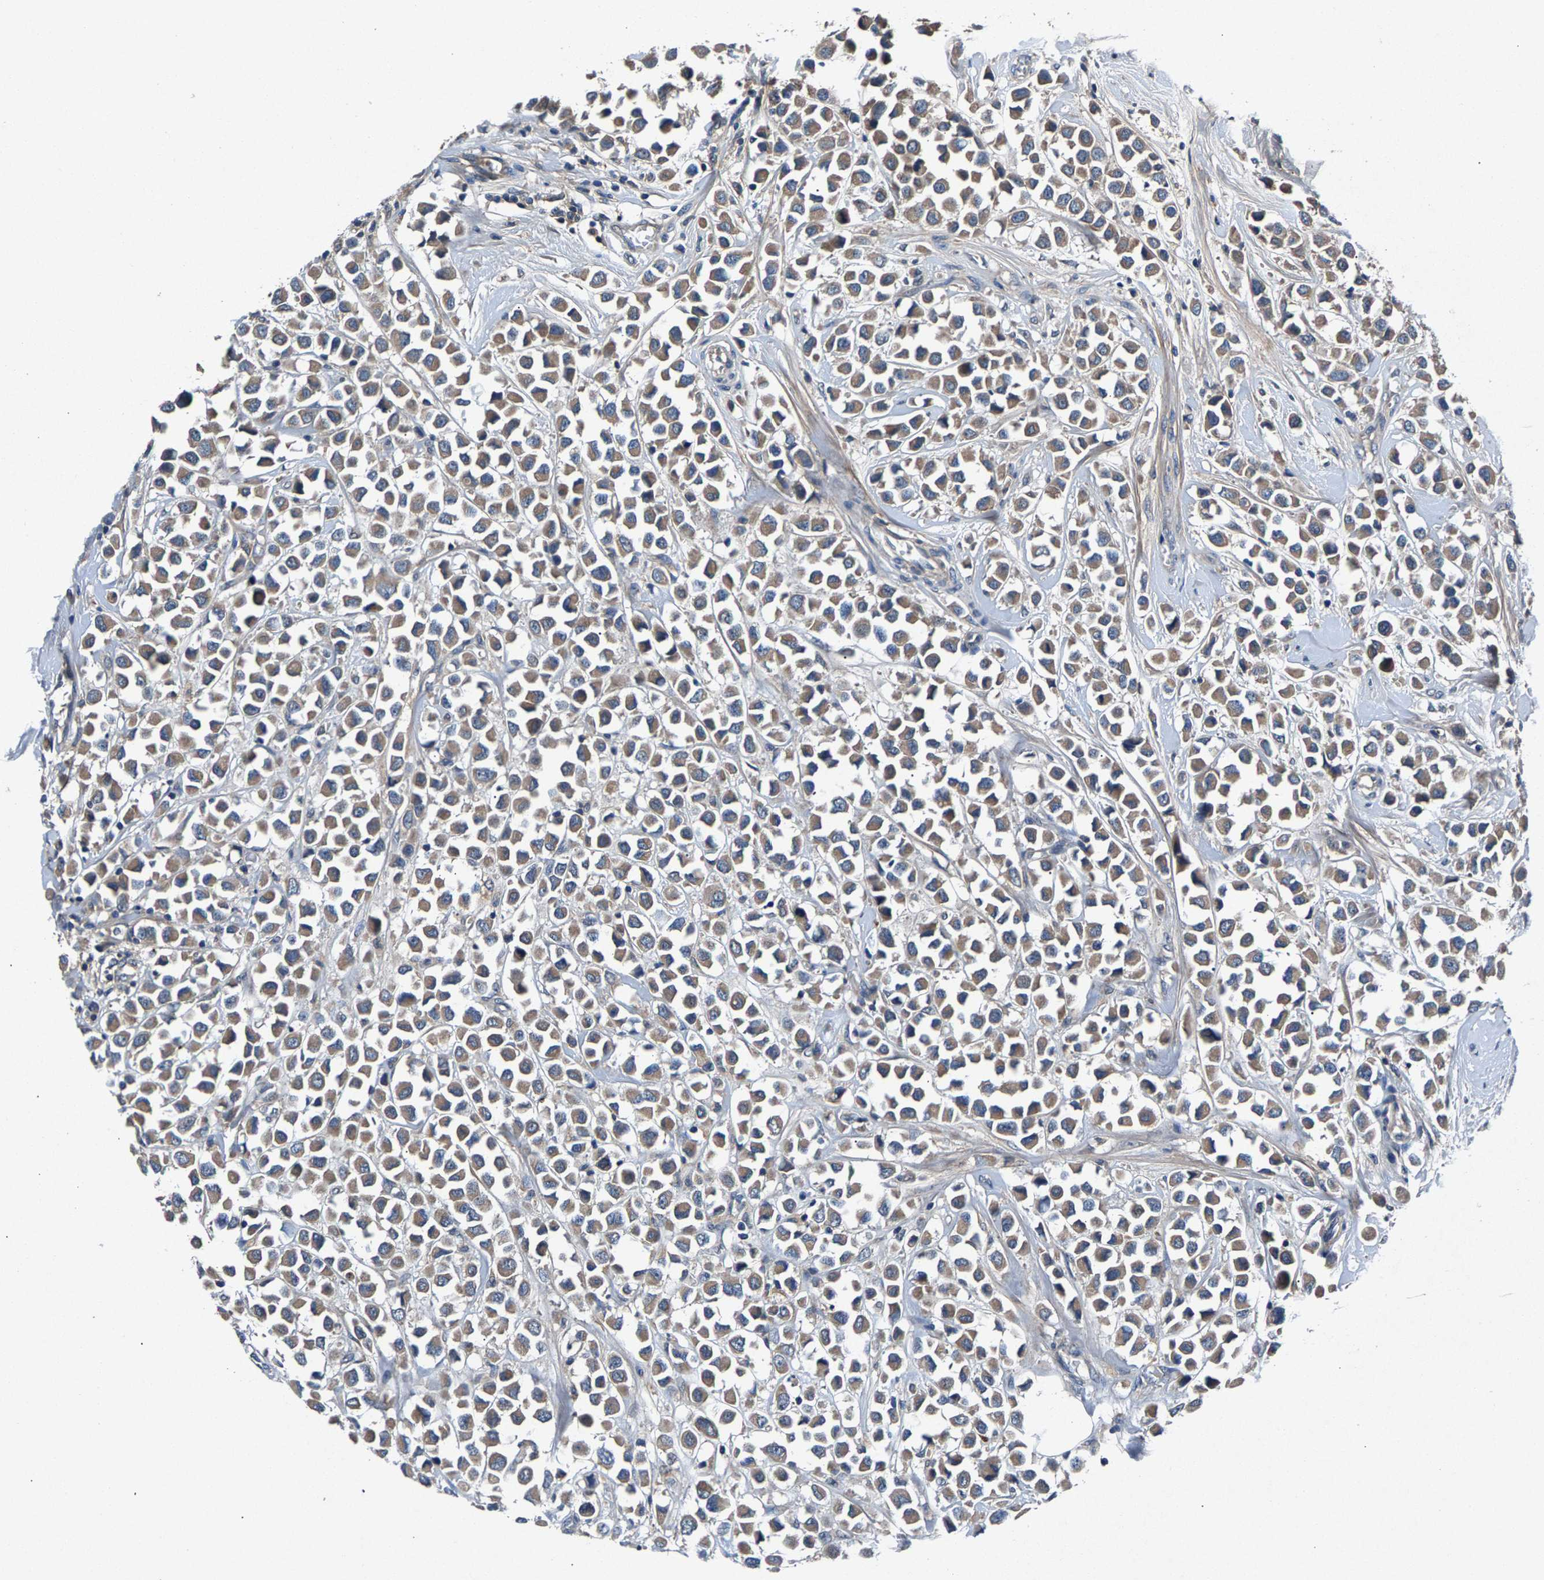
{"staining": {"intensity": "moderate", "quantity": ">75%", "location": "cytoplasmic/membranous"}, "tissue": "breast cancer", "cell_type": "Tumor cells", "image_type": "cancer", "snomed": [{"axis": "morphology", "description": "Duct carcinoma"}, {"axis": "topography", "description": "Breast"}], "caption": "Breast cancer (intraductal carcinoma) tissue demonstrates moderate cytoplasmic/membranous expression in approximately >75% of tumor cells, visualized by immunohistochemistry.", "gene": "PRXL2C", "patient": {"sex": "female", "age": 61}}